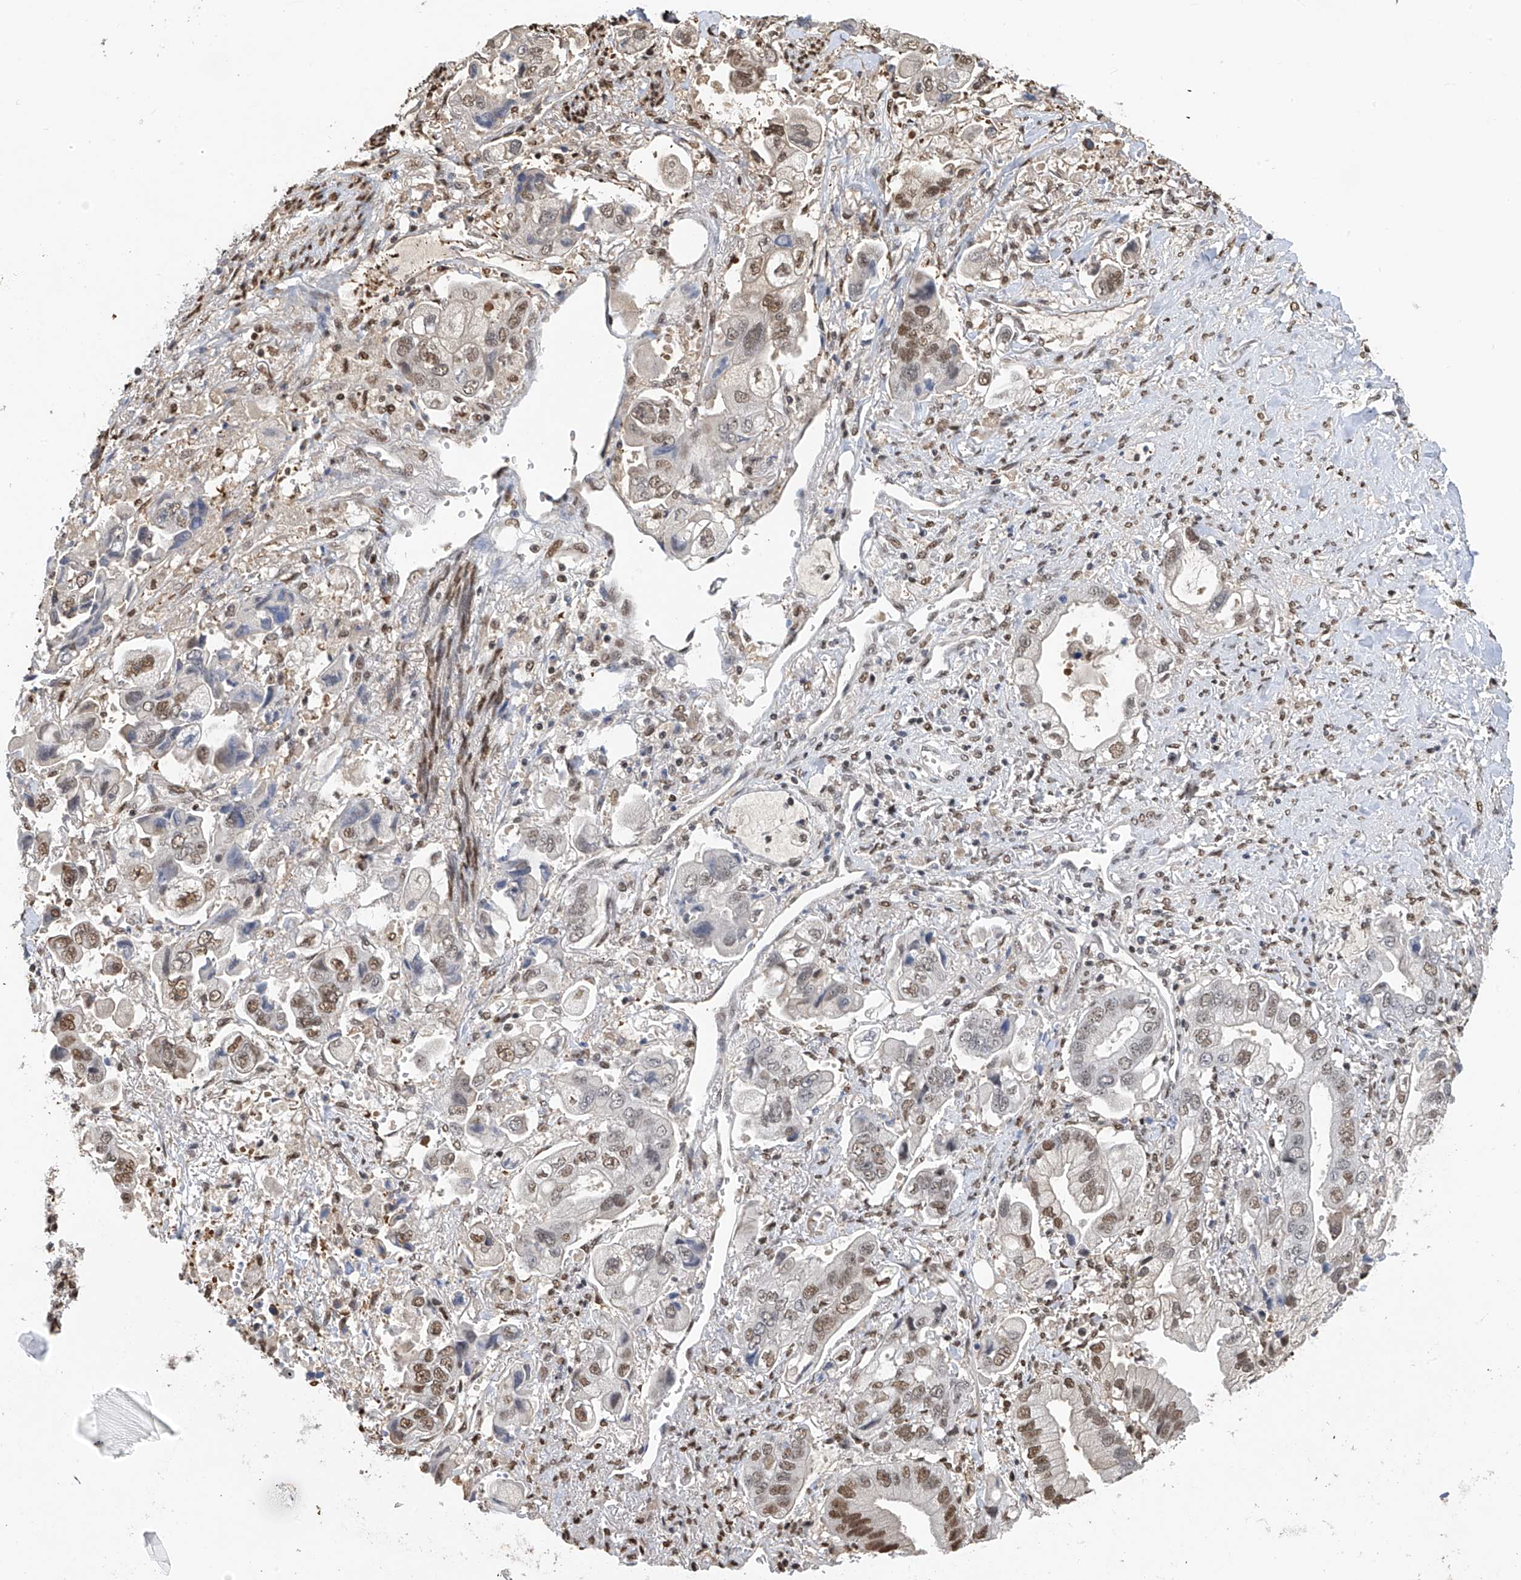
{"staining": {"intensity": "moderate", "quantity": "<25%", "location": "nuclear"}, "tissue": "stomach cancer", "cell_type": "Tumor cells", "image_type": "cancer", "snomed": [{"axis": "morphology", "description": "Adenocarcinoma, NOS"}, {"axis": "topography", "description": "Stomach"}], "caption": "IHC of stomach cancer demonstrates low levels of moderate nuclear positivity in about <25% of tumor cells.", "gene": "PMM1", "patient": {"sex": "male", "age": 62}}